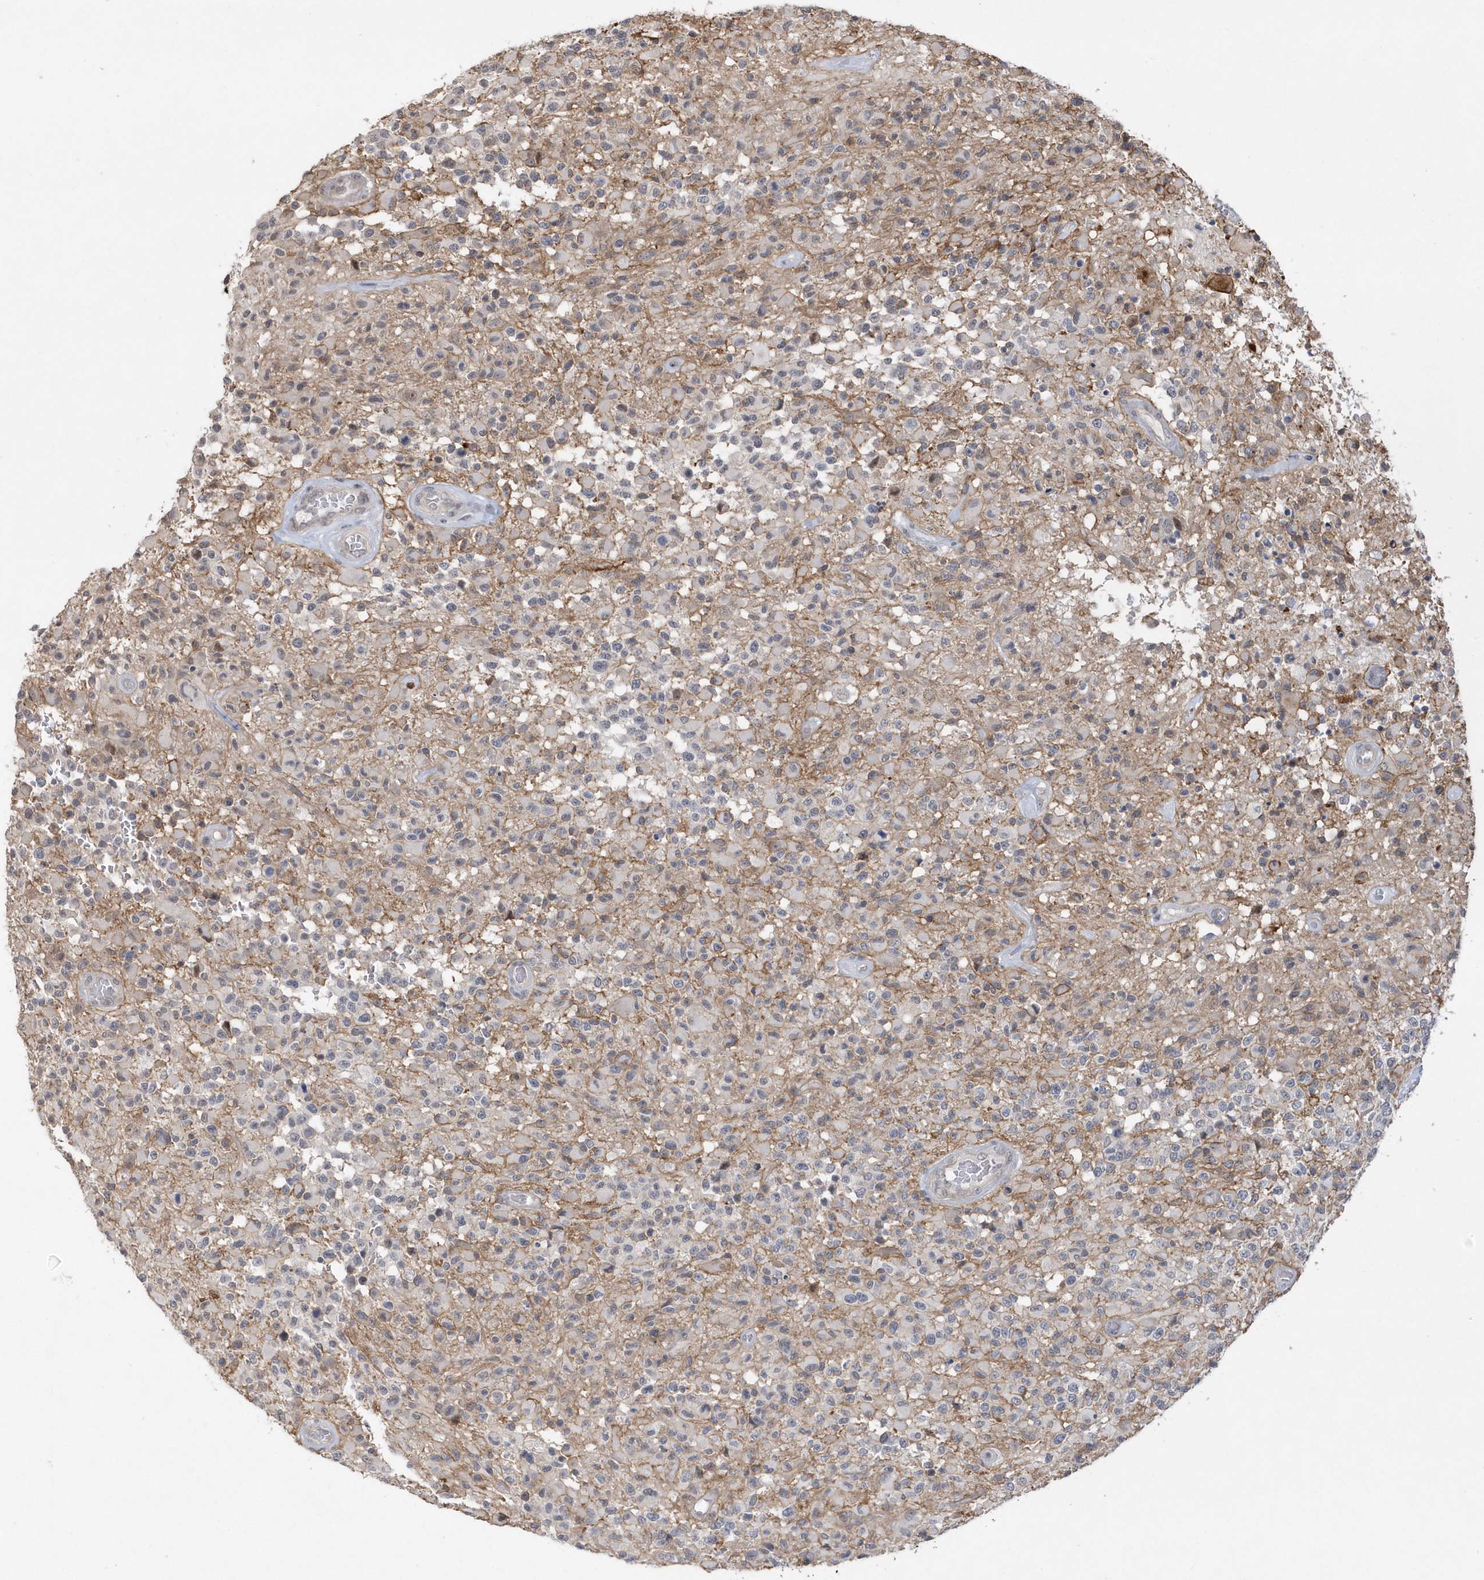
{"staining": {"intensity": "moderate", "quantity": "25%-75%", "location": "cytoplasmic/membranous"}, "tissue": "glioma", "cell_type": "Tumor cells", "image_type": "cancer", "snomed": [{"axis": "morphology", "description": "Glioma, malignant, High grade"}, {"axis": "morphology", "description": "Glioblastoma, NOS"}, {"axis": "topography", "description": "Brain"}], "caption": "A brown stain labels moderate cytoplasmic/membranous expression of a protein in human high-grade glioma (malignant) tumor cells.", "gene": "CRIP3", "patient": {"sex": "male", "age": 60}}